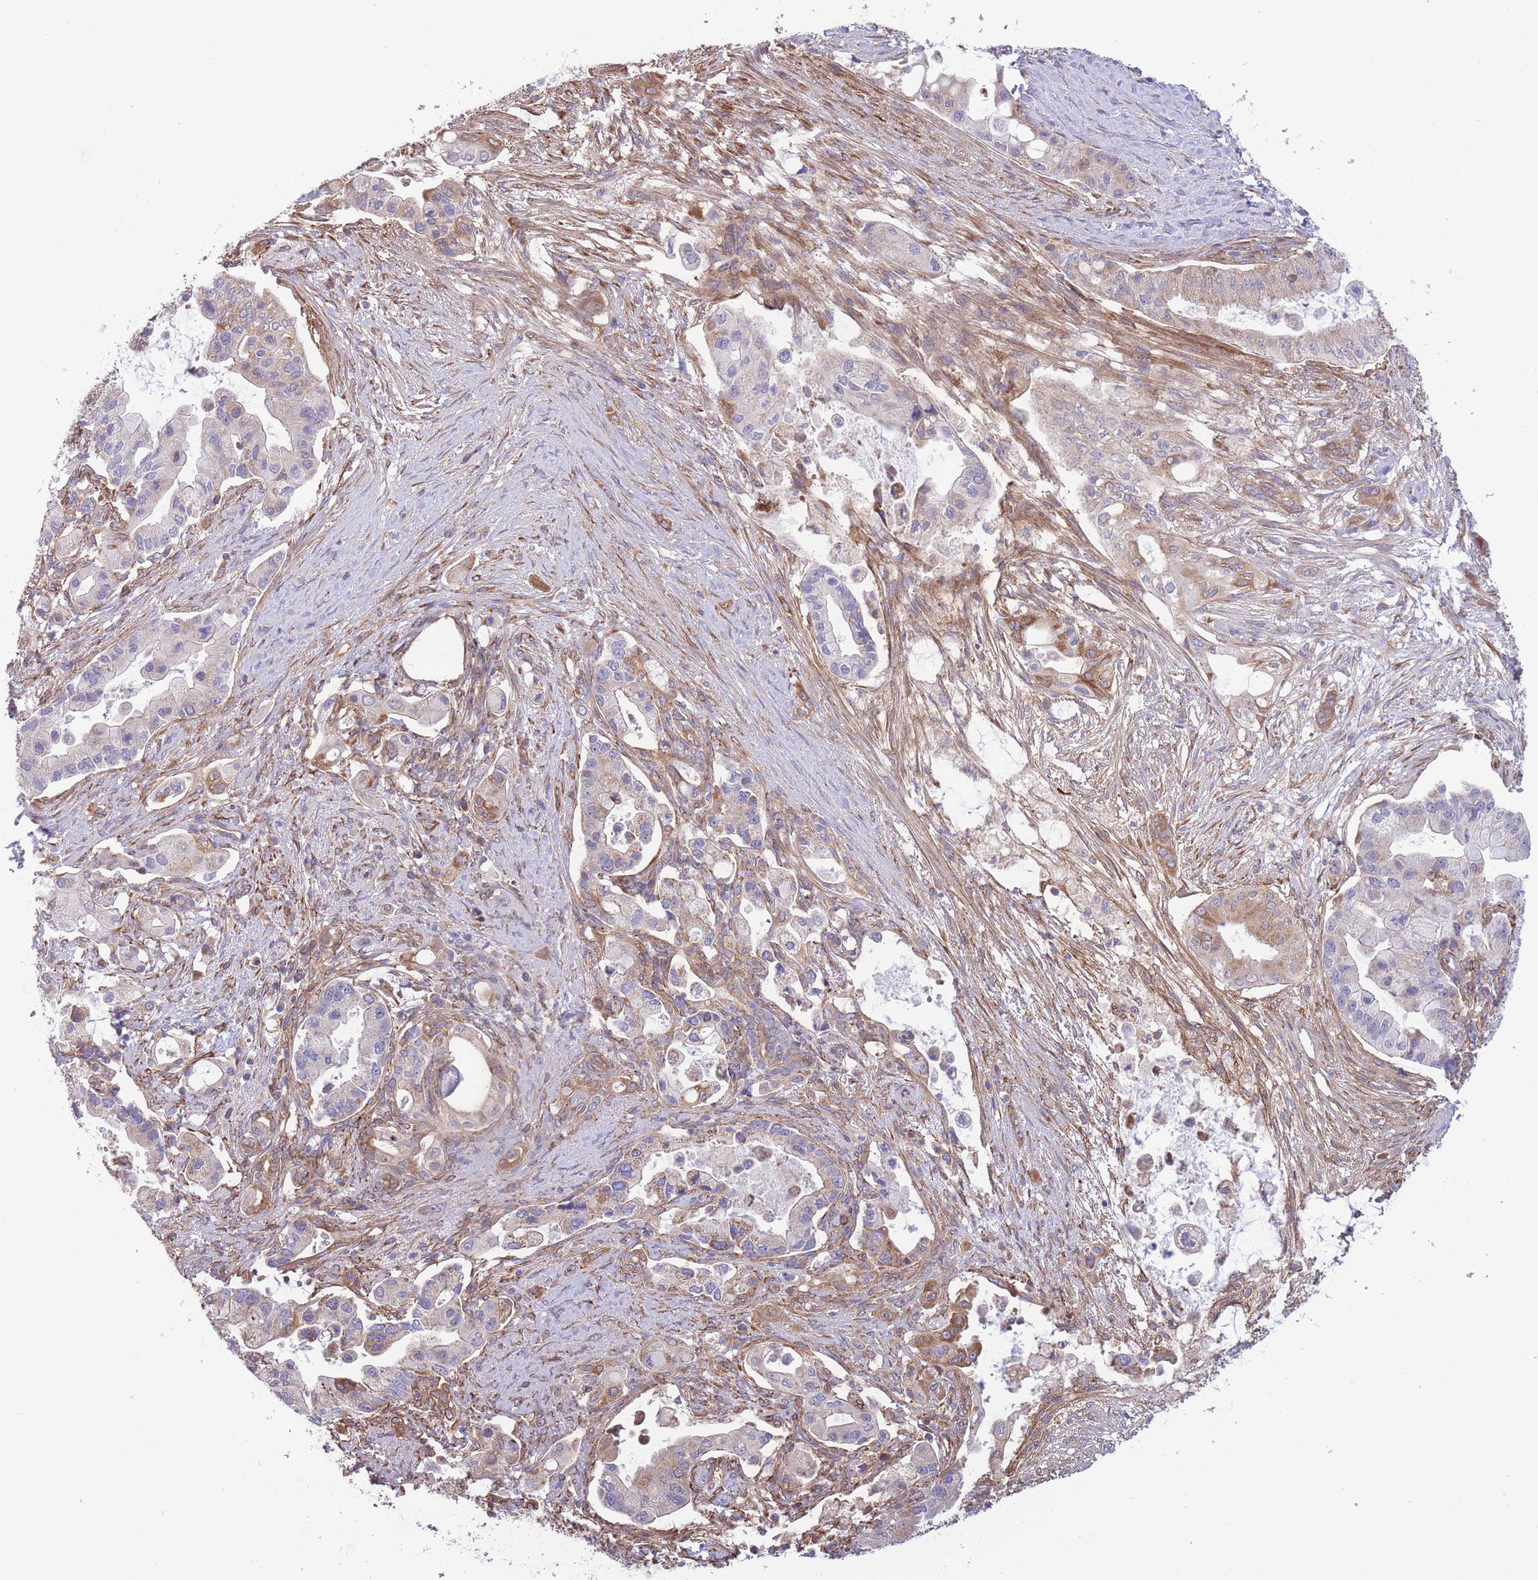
{"staining": {"intensity": "moderate", "quantity": "<25%", "location": "cytoplasmic/membranous"}, "tissue": "pancreatic cancer", "cell_type": "Tumor cells", "image_type": "cancer", "snomed": [{"axis": "morphology", "description": "Adenocarcinoma, NOS"}, {"axis": "topography", "description": "Pancreas"}], "caption": "Human adenocarcinoma (pancreatic) stained with a protein marker demonstrates moderate staining in tumor cells.", "gene": "LRRN4CL", "patient": {"sex": "male", "age": 57}}